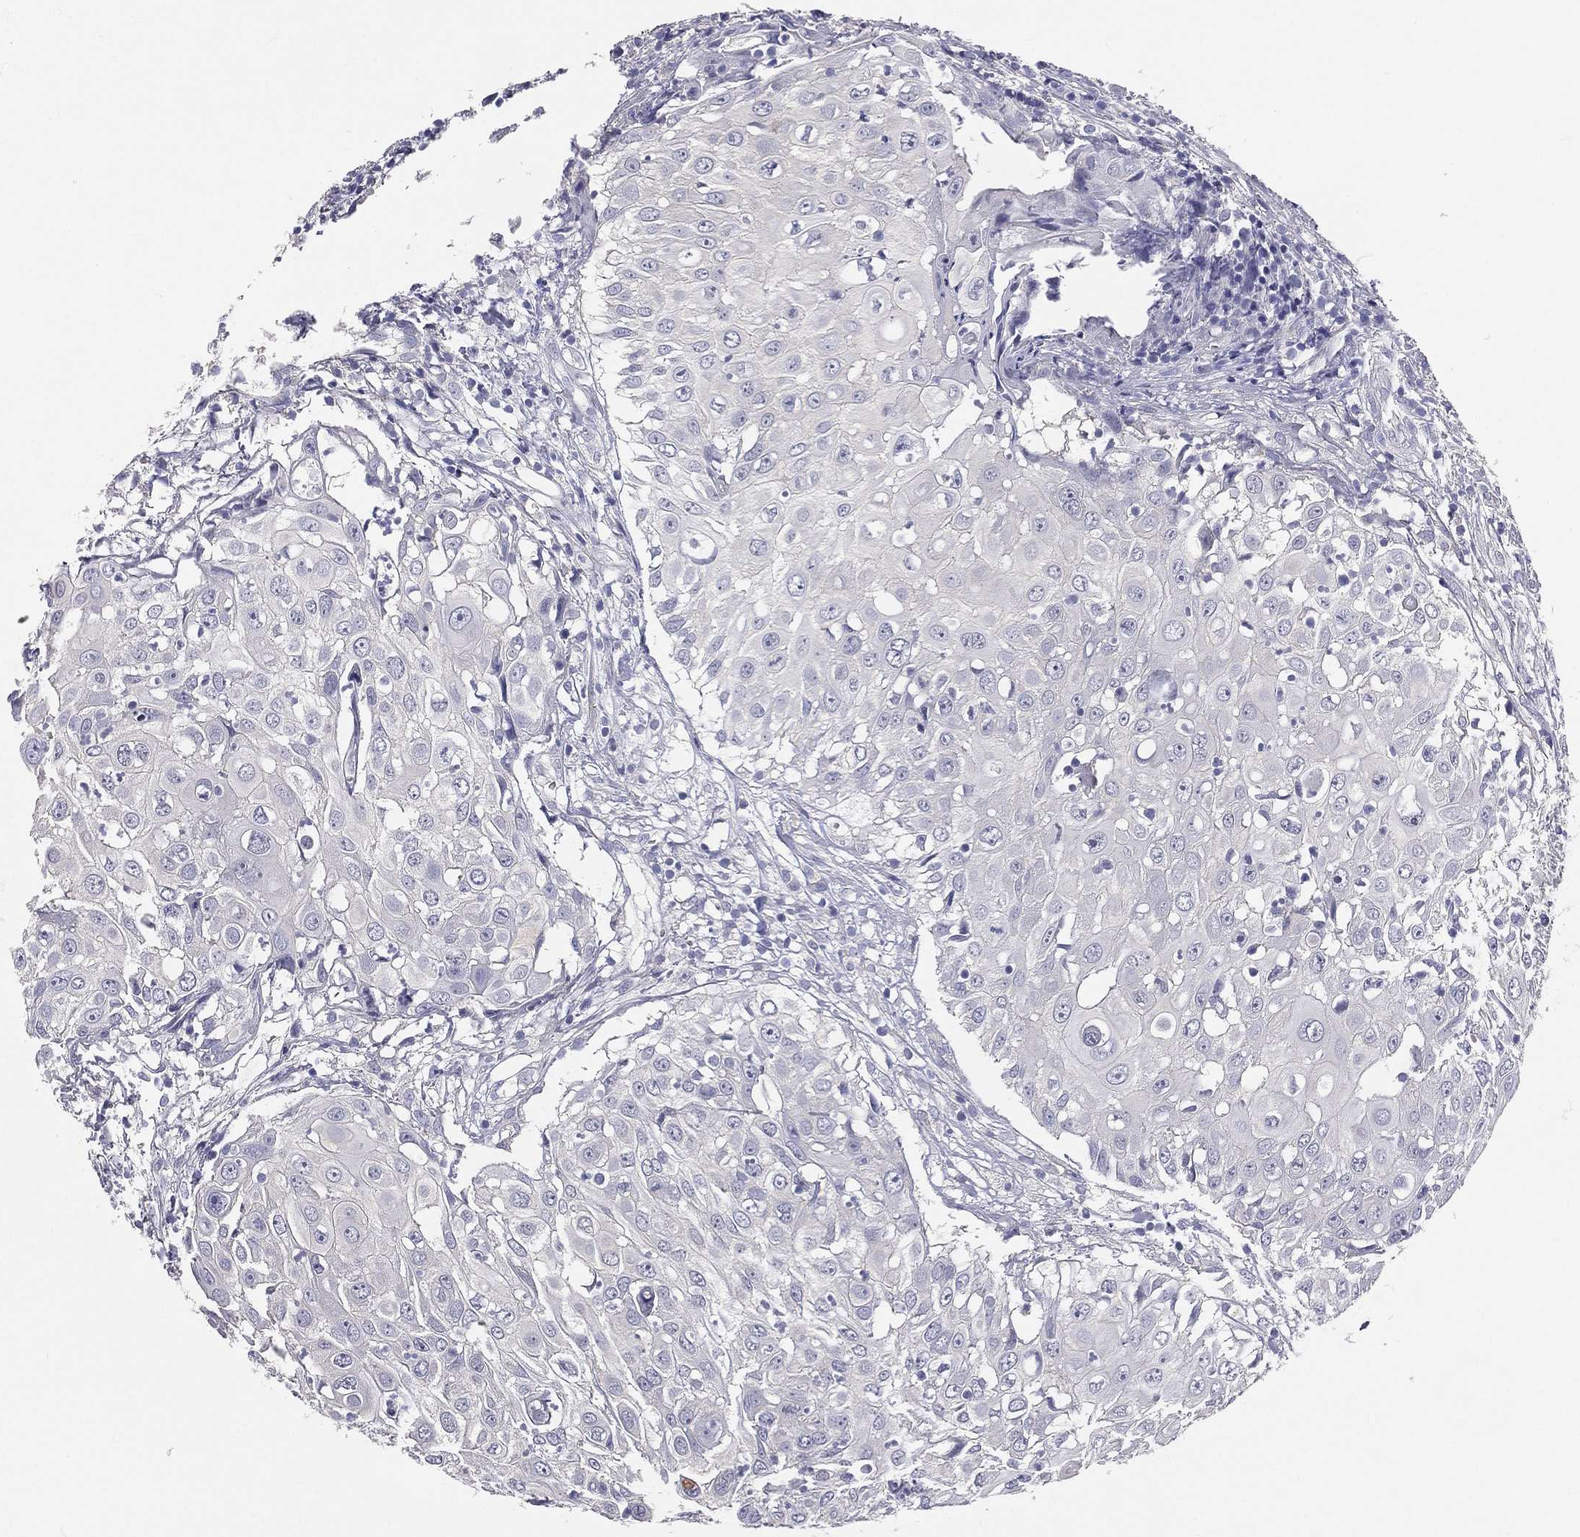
{"staining": {"intensity": "negative", "quantity": "none", "location": "none"}, "tissue": "urothelial cancer", "cell_type": "Tumor cells", "image_type": "cancer", "snomed": [{"axis": "morphology", "description": "Urothelial carcinoma, High grade"}, {"axis": "topography", "description": "Urinary bladder"}], "caption": "High magnification brightfield microscopy of urothelial carcinoma (high-grade) stained with DAB (3,3'-diaminobenzidine) (brown) and counterstained with hematoxylin (blue): tumor cells show no significant expression. (DAB (3,3'-diaminobenzidine) immunohistochemistry, high magnification).", "gene": "MUC13", "patient": {"sex": "female", "age": 79}}